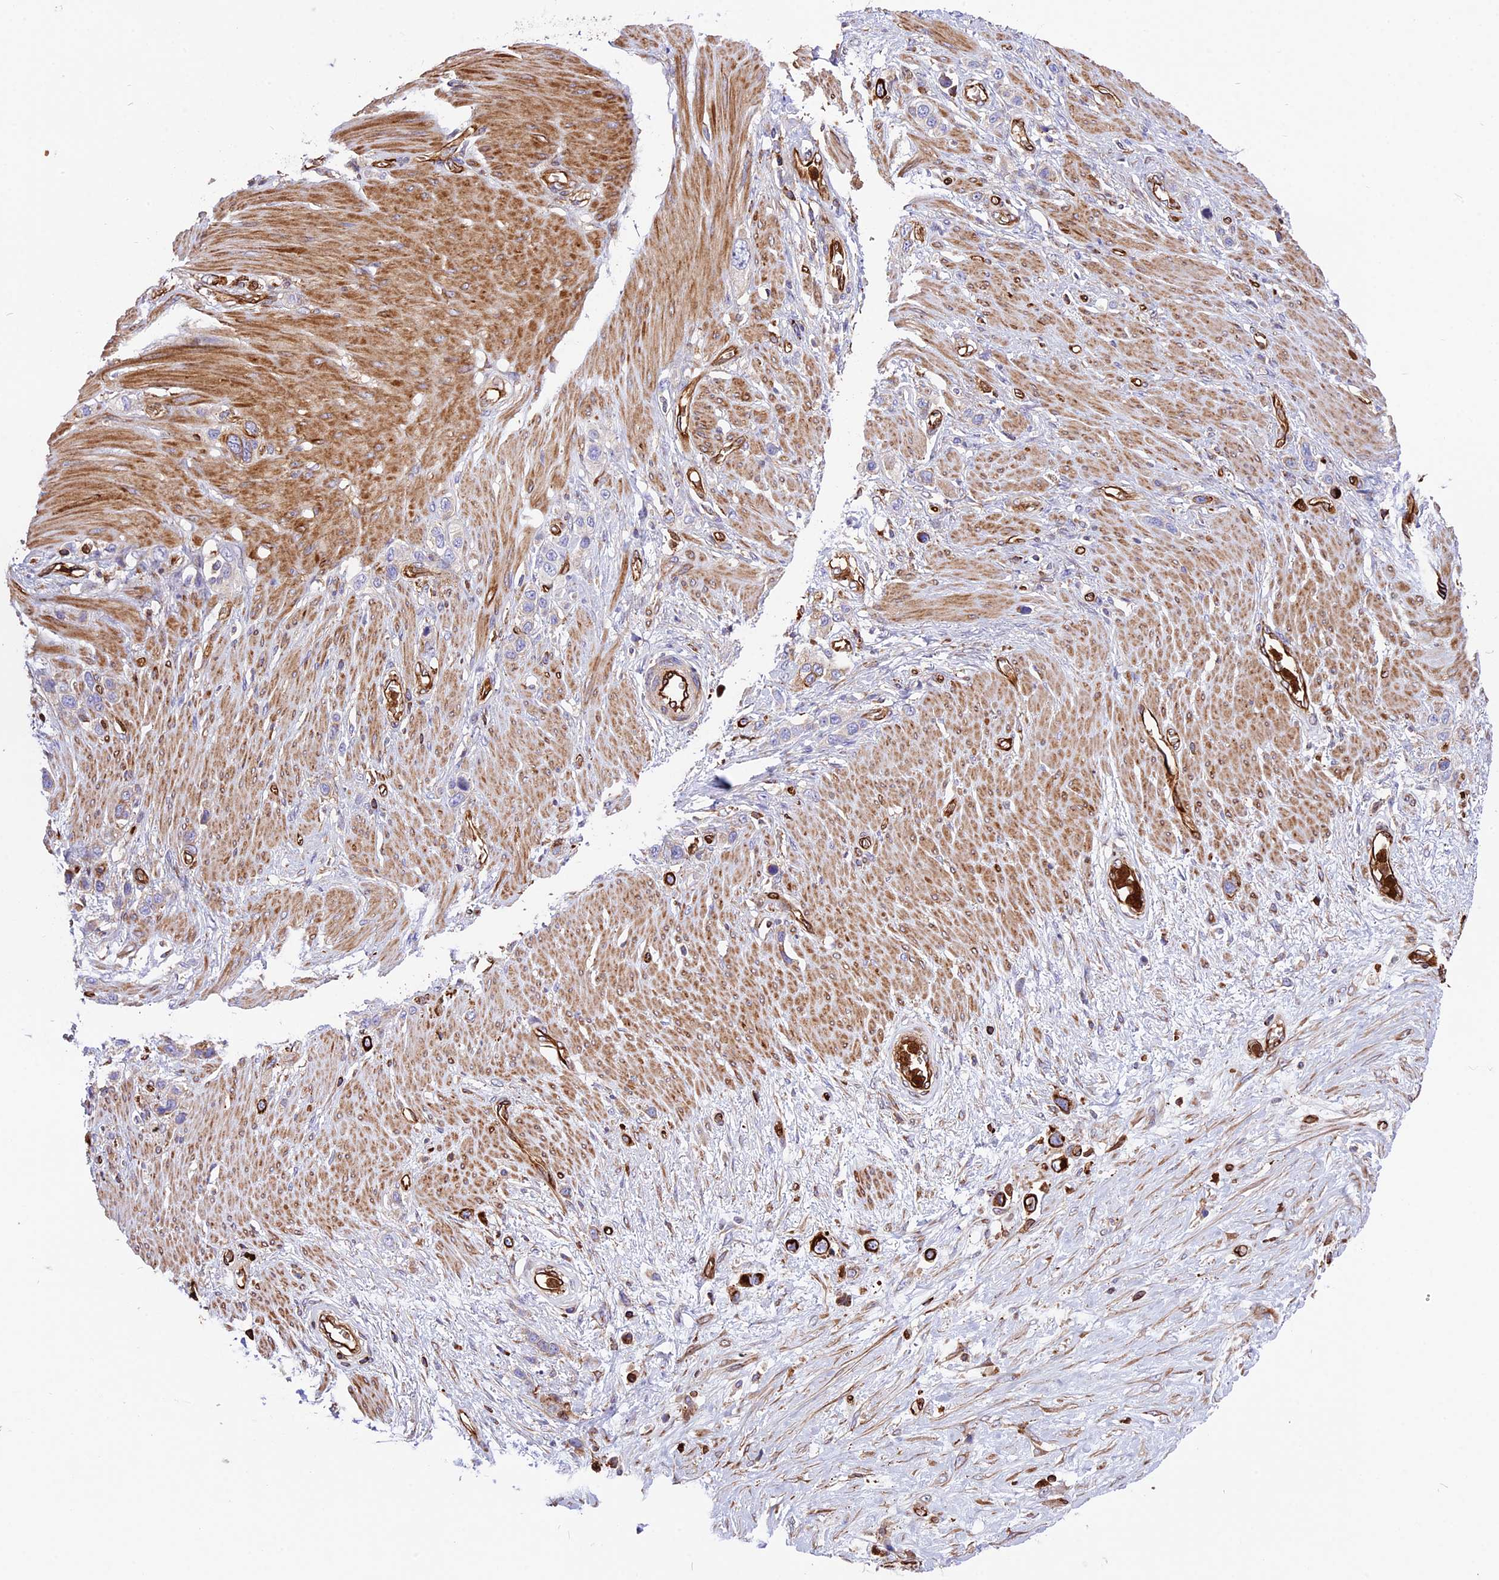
{"staining": {"intensity": "moderate", "quantity": "25%-75%", "location": "cytoplasmic/membranous"}, "tissue": "stomach cancer", "cell_type": "Tumor cells", "image_type": "cancer", "snomed": [{"axis": "morphology", "description": "Adenocarcinoma, NOS"}, {"axis": "morphology", "description": "Adenocarcinoma, High grade"}, {"axis": "topography", "description": "Stomach, upper"}, {"axis": "topography", "description": "Stomach, lower"}], "caption": "Tumor cells show moderate cytoplasmic/membranous staining in approximately 25%-75% of cells in stomach cancer.", "gene": "CD99L2", "patient": {"sex": "female", "age": 65}}